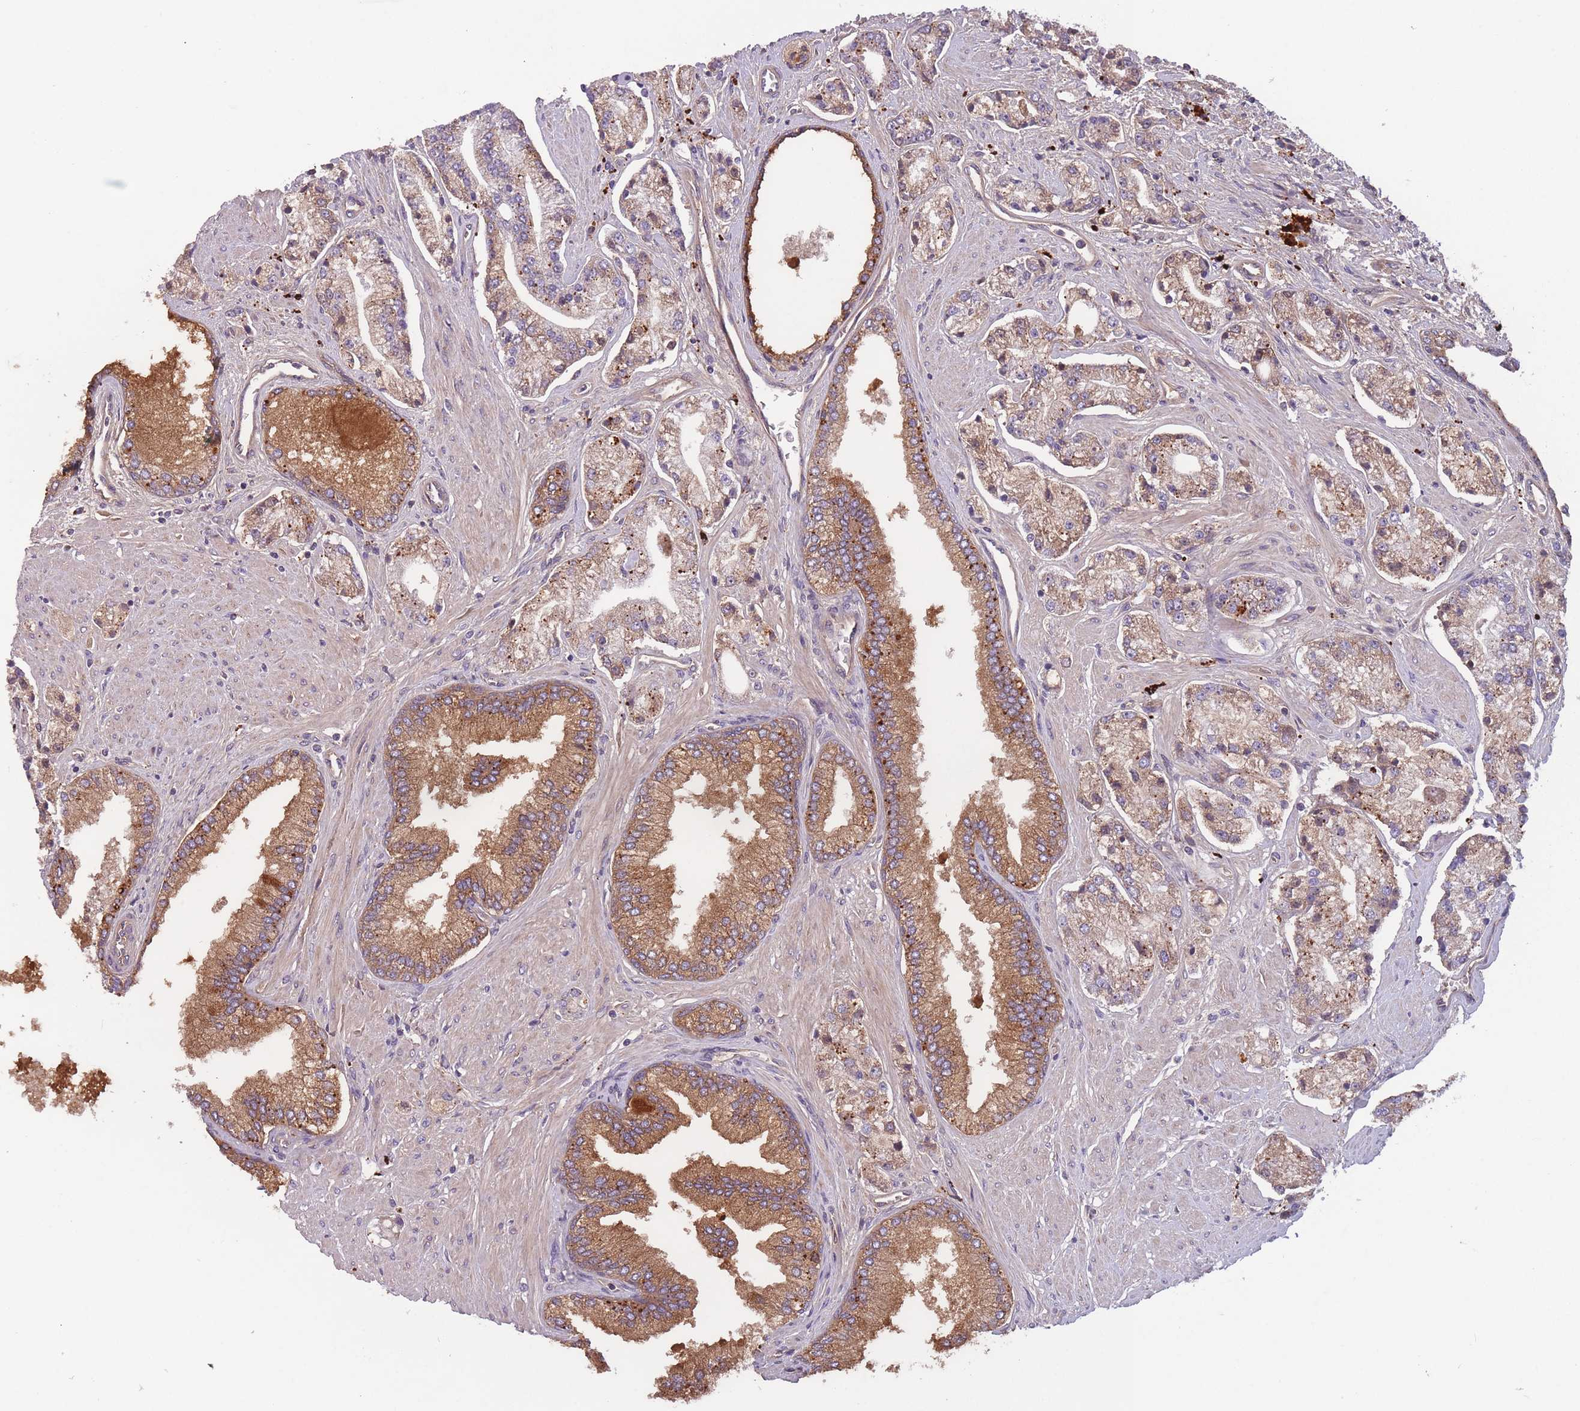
{"staining": {"intensity": "moderate", "quantity": "<25%", "location": "cytoplasmic/membranous"}, "tissue": "prostate cancer", "cell_type": "Tumor cells", "image_type": "cancer", "snomed": [{"axis": "morphology", "description": "Adenocarcinoma, High grade"}, {"axis": "topography", "description": "Prostate"}], "caption": "About <25% of tumor cells in human prostate cancer (high-grade adenocarcinoma) display moderate cytoplasmic/membranous protein staining as visualized by brown immunohistochemical staining.", "gene": "ITPKC", "patient": {"sex": "male", "age": 67}}